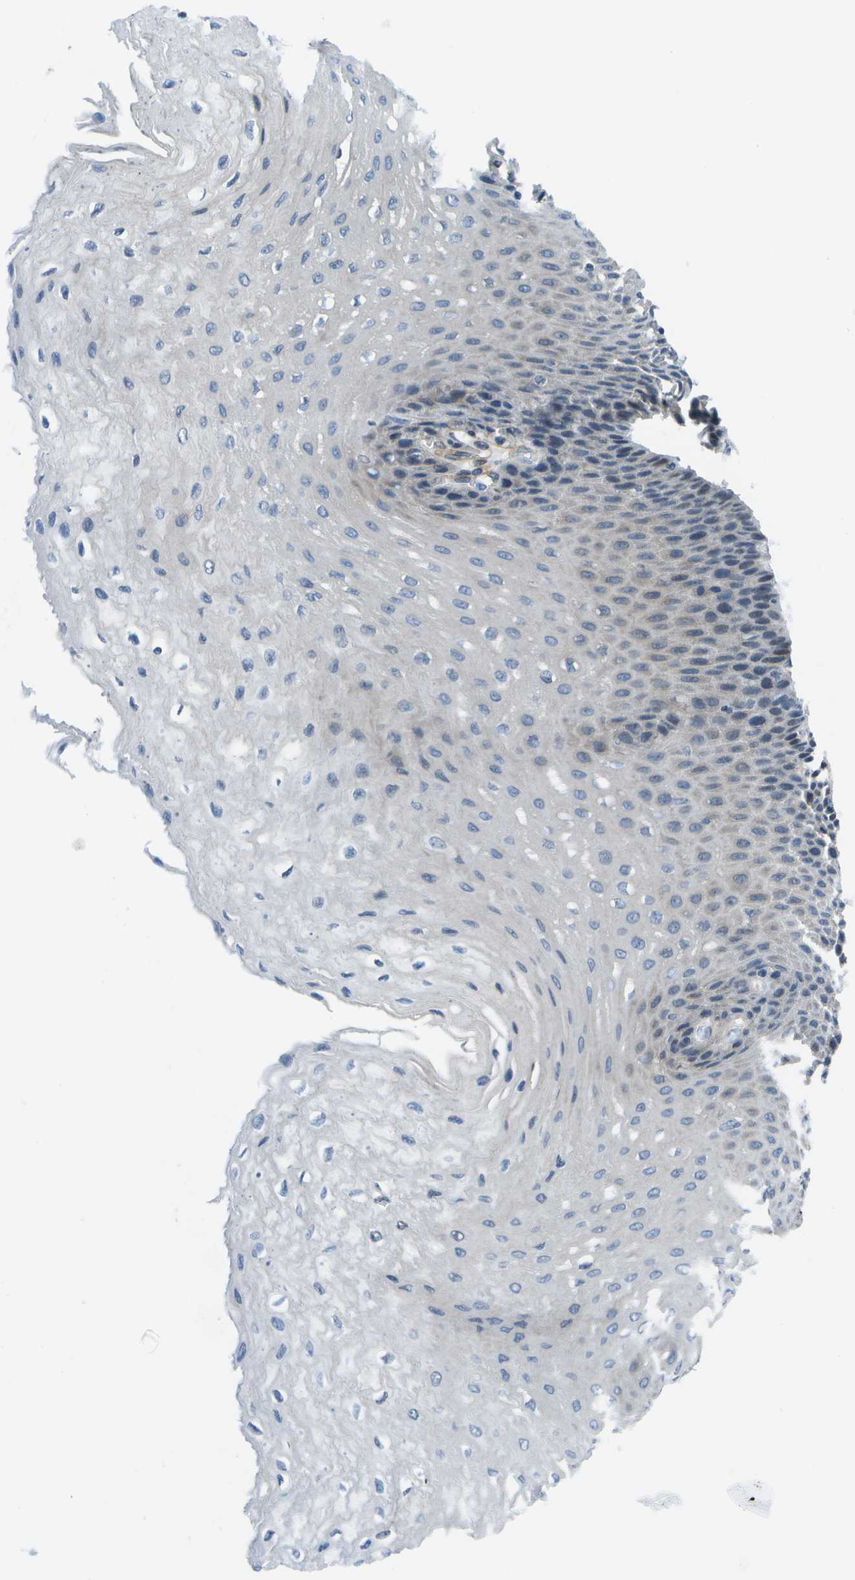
{"staining": {"intensity": "negative", "quantity": "none", "location": "none"}, "tissue": "esophagus", "cell_type": "Squamous epithelial cells", "image_type": "normal", "snomed": [{"axis": "morphology", "description": "Normal tissue, NOS"}, {"axis": "topography", "description": "Esophagus"}], "caption": "Immunohistochemical staining of benign esophagus displays no significant expression in squamous epithelial cells. Brightfield microscopy of immunohistochemistry (IHC) stained with DAB (brown) and hematoxylin (blue), captured at high magnification.", "gene": "ENPP5", "patient": {"sex": "female", "age": 72}}